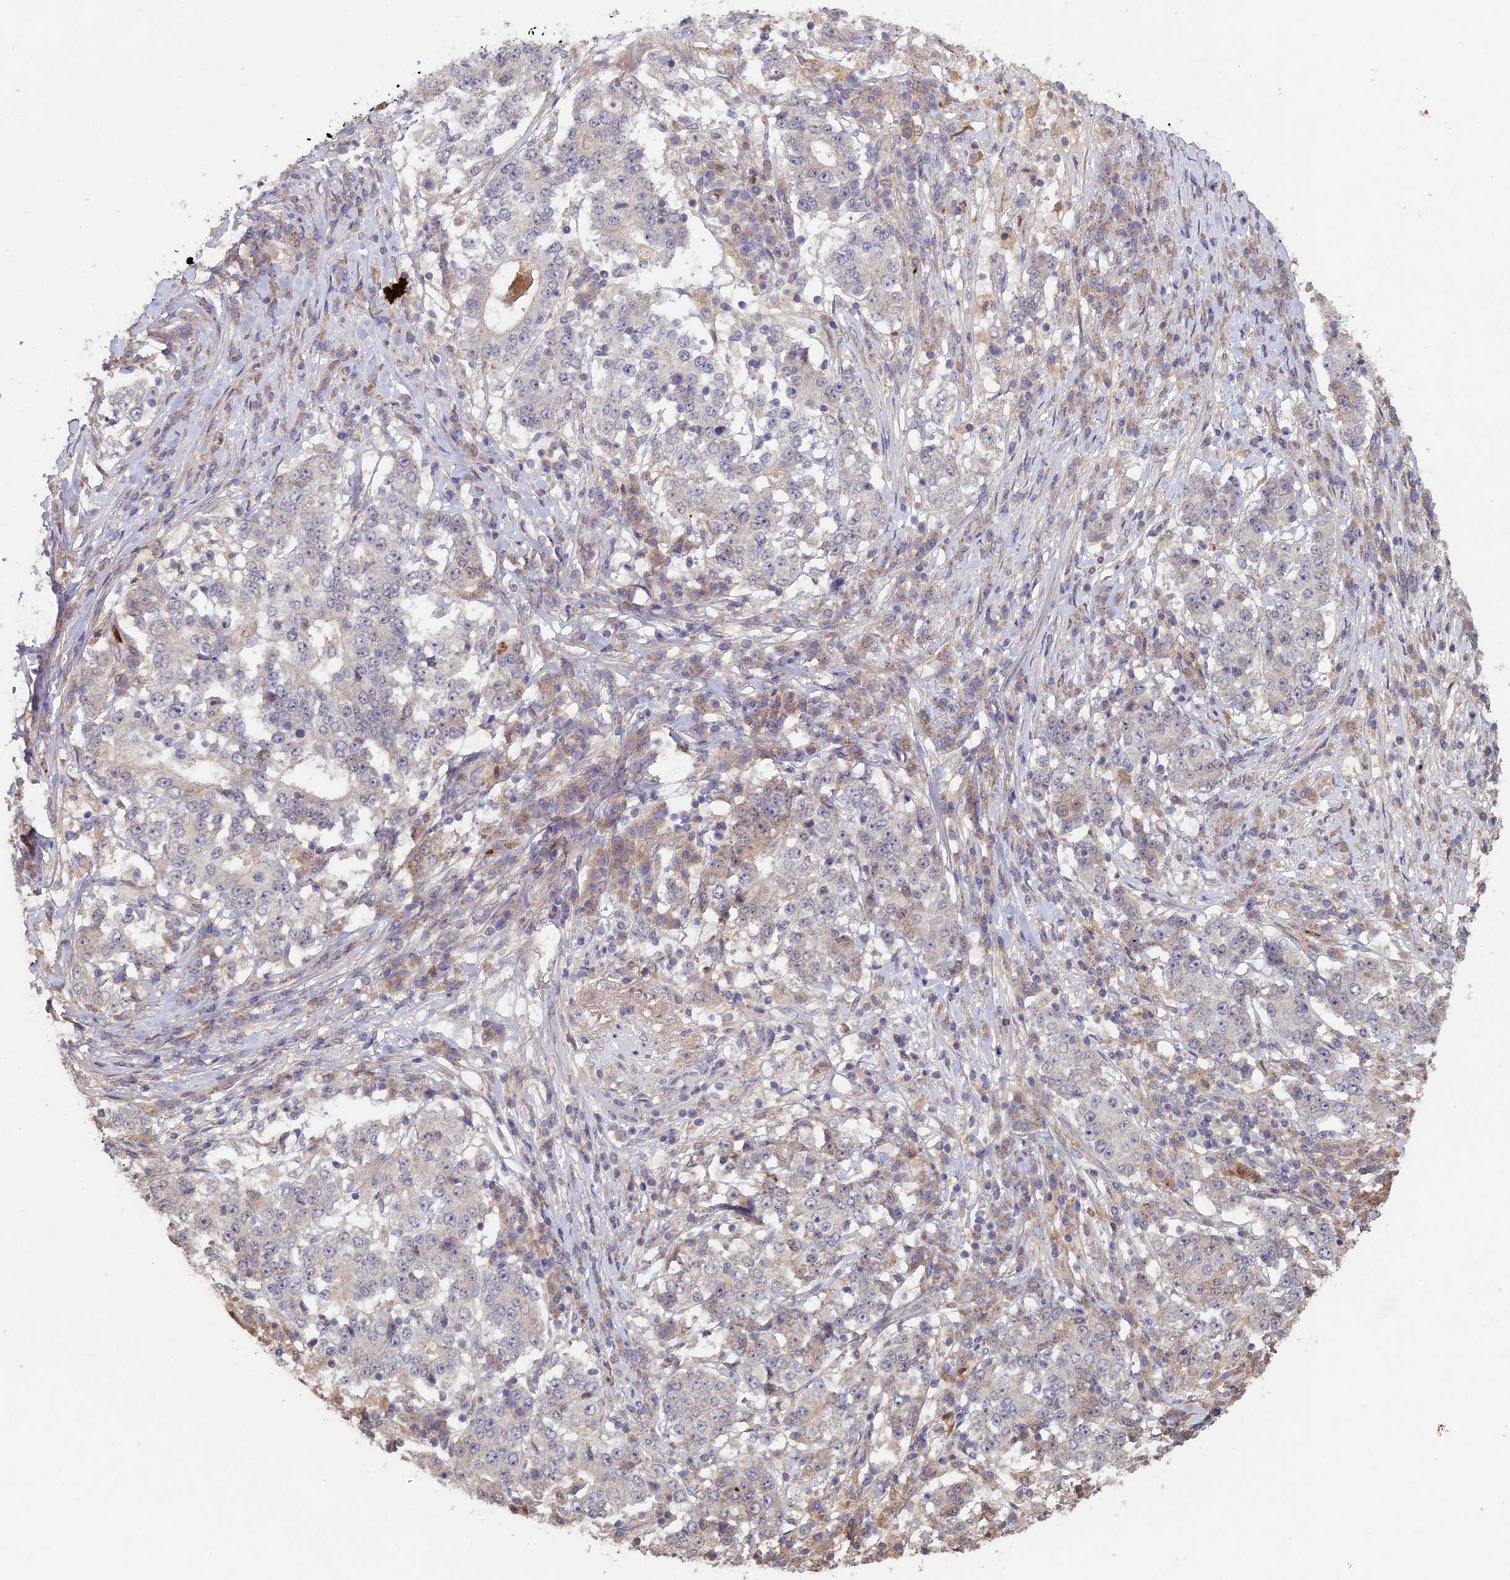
{"staining": {"intensity": "negative", "quantity": "none", "location": "none"}, "tissue": "stomach cancer", "cell_type": "Tumor cells", "image_type": "cancer", "snomed": [{"axis": "morphology", "description": "Adenocarcinoma, NOS"}, {"axis": "topography", "description": "Stomach"}], "caption": "DAB (3,3'-diaminobenzidine) immunohistochemical staining of human adenocarcinoma (stomach) reveals no significant expression in tumor cells.", "gene": "RCCD1", "patient": {"sex": "male", "age": 59}}